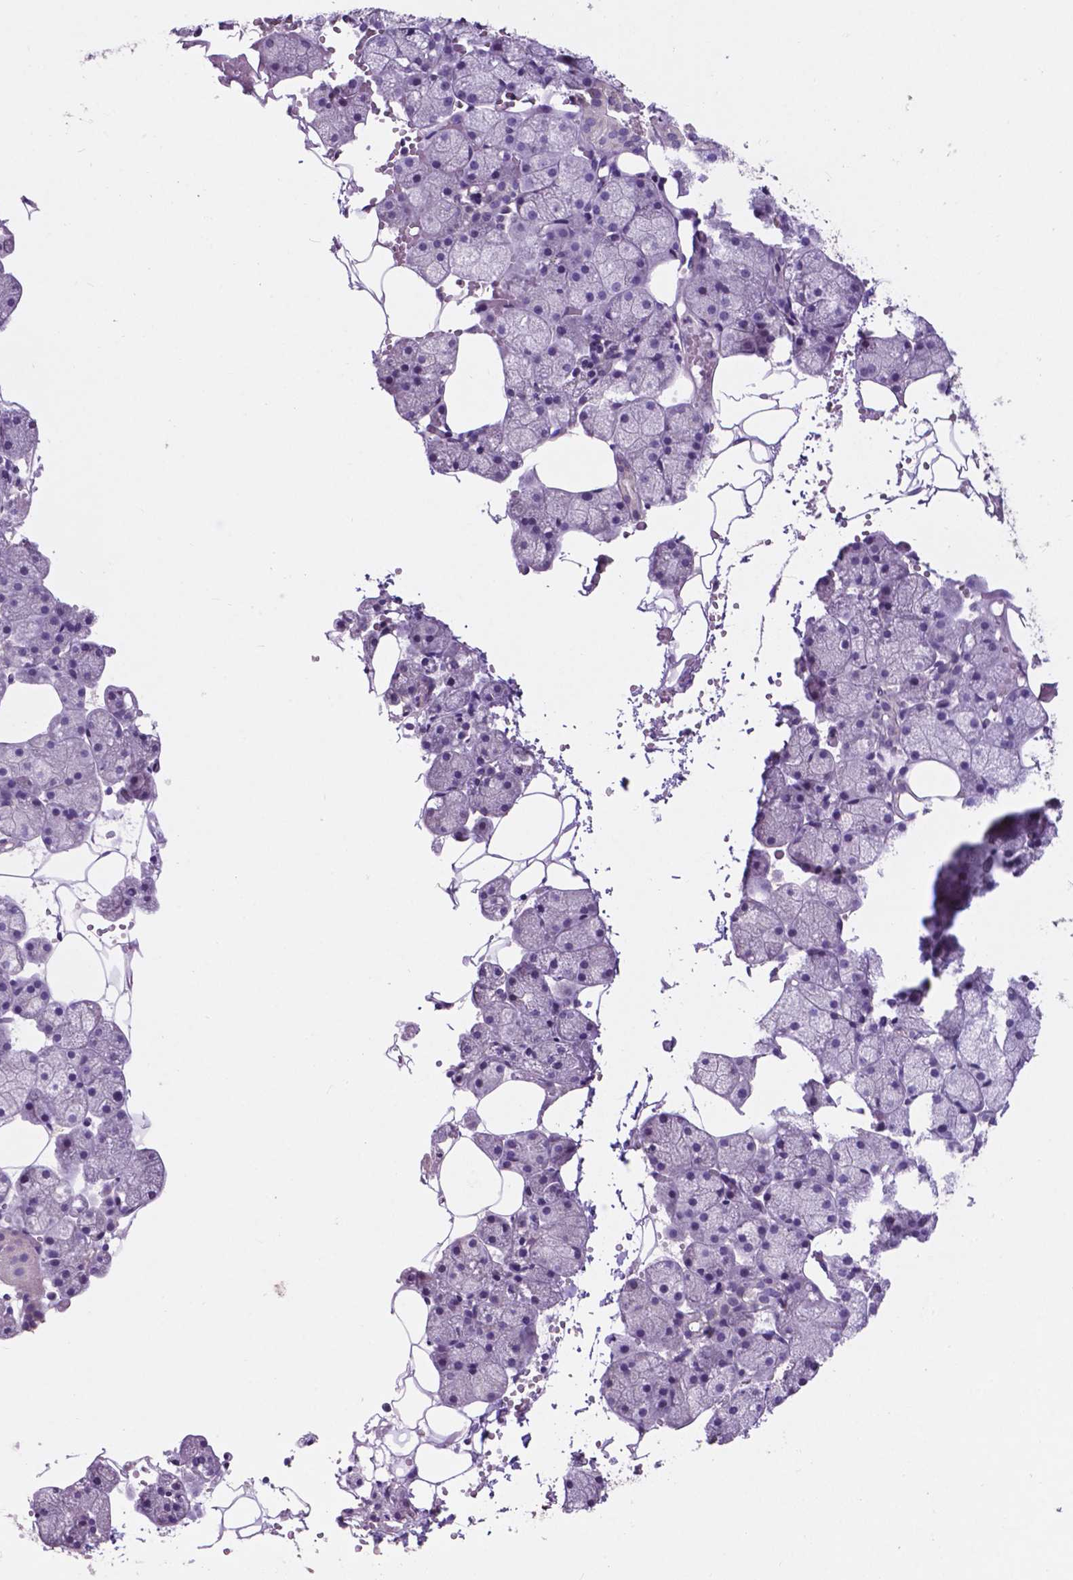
{"staining": {"intensity": "negative", "quantity": "none", "location": "none"}, "tissue": "salivary gland", "cell_type": "Glandular cells", "image_type": "normal", "snomed": [{"axis": "morphology", "description": "Normal tissue, NOS"}, {"axis": "topography", "description": "Salivary gland"}], "caption": "Immunohistochemistry (IHC) of normal salivary gland reveals no positivity in glandular cells. (DAB (3,3'-diaminobenzidine) immunohistochemistry (IHC) visualized using brightfield microscopy, high magnification).", "gene": "PLSCR1", "patient": {"sex": "male", "age": 38}}